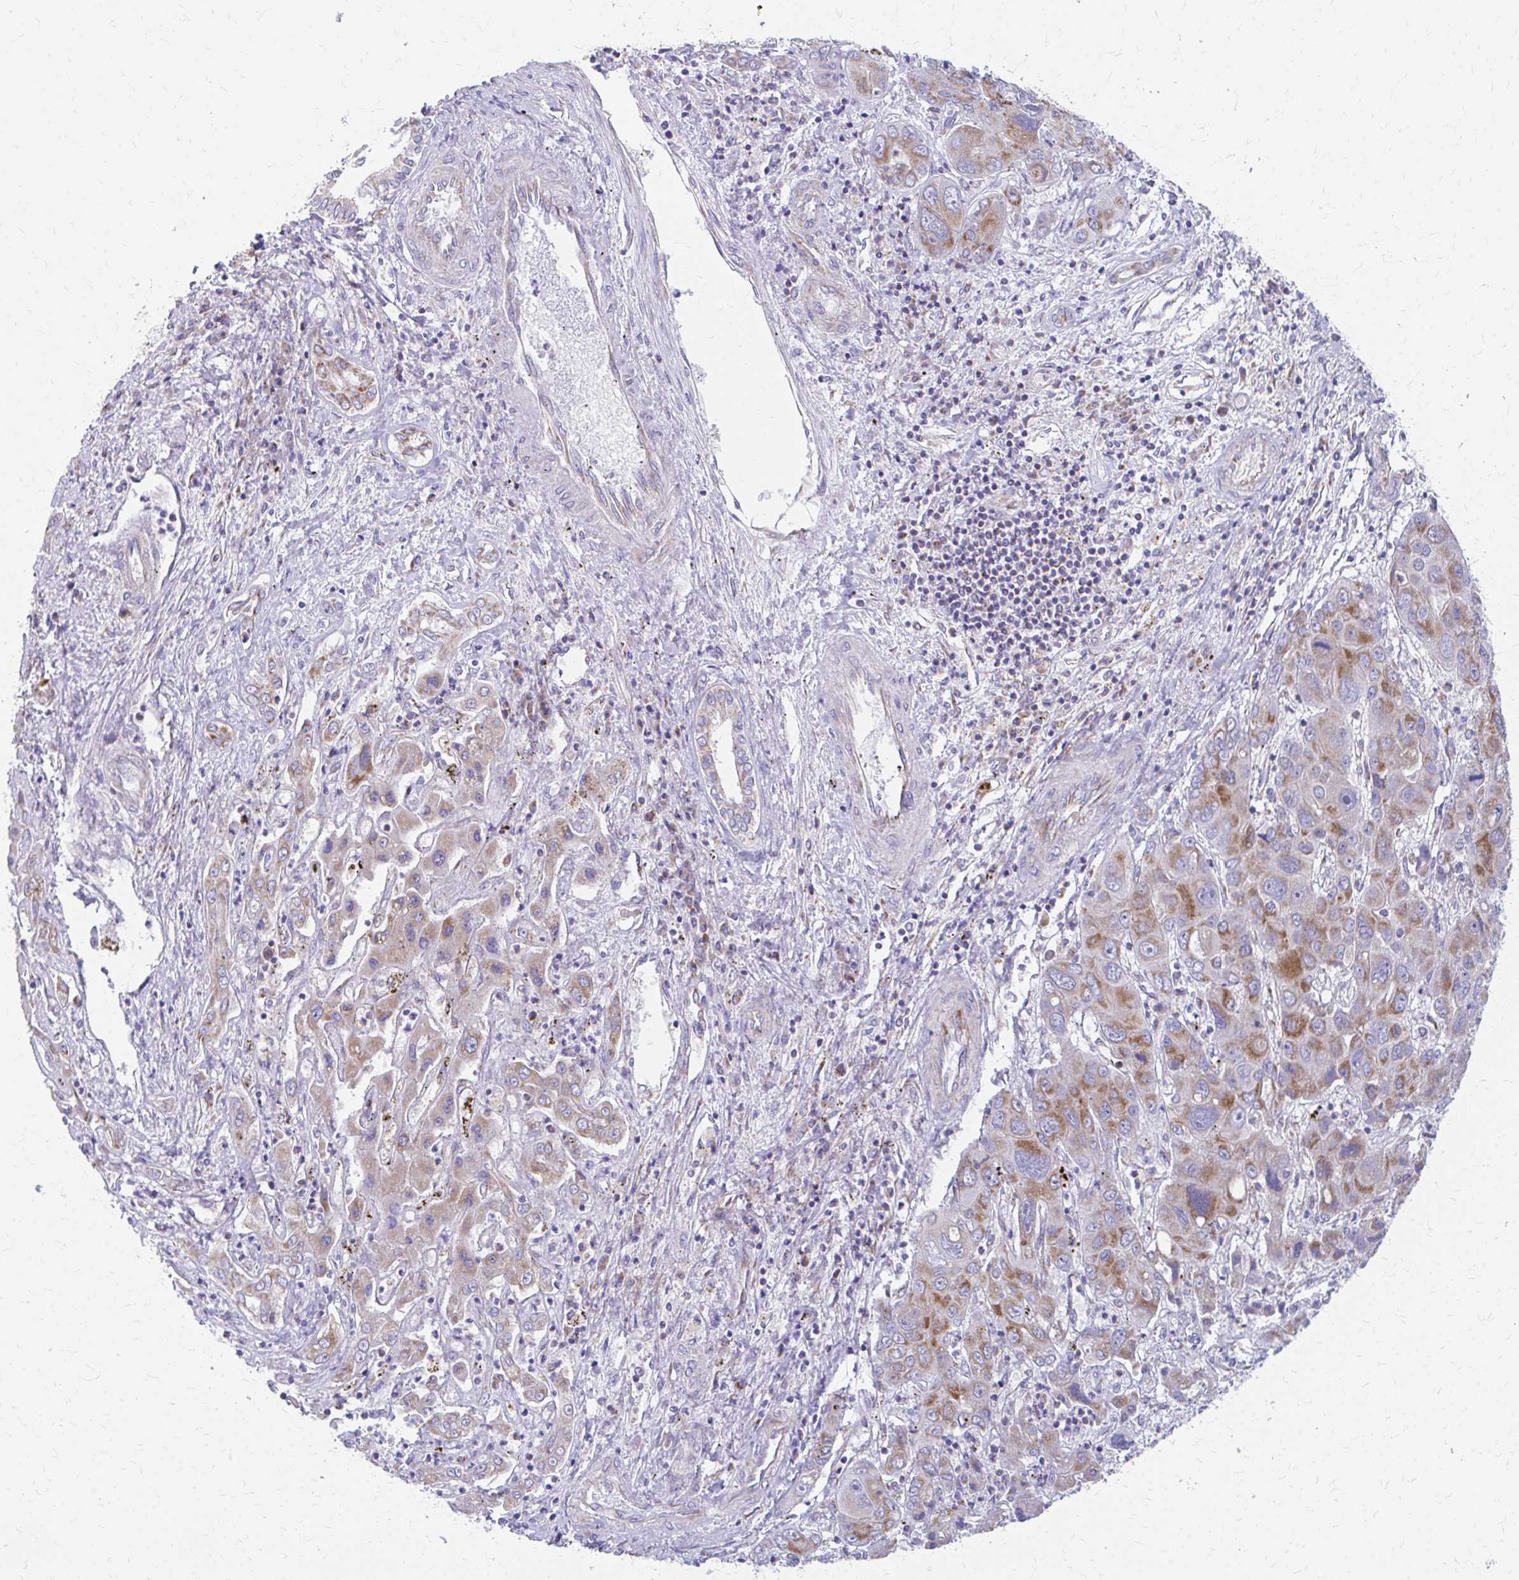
{"staining": {"intensity": "moderate", "quantity": ">75%", "location": "cytoplasmic/membranous"}, "tissue": "liver cancer", "cell_type": "Tumor cells", "image_type": "cancer", "snomed": [{"axis": "morphology", "description": "Cholangiocarcinoma"}, {"axis": "topography", "description": "Liver"}], "caption": "Immunohistochemical staining of liver cancer demonstrates medium levels of moderate cytoplasmic/membranous staining in approximately >75% of tumor cells. (Stains: DAB (3,3'-diaminobenzidine) in brown, nuclei in blue, Microscopy: brightfield microscopy at high magnification).", "gene": "MRPL19", "patient": {"sex": "male", "age": 67}}